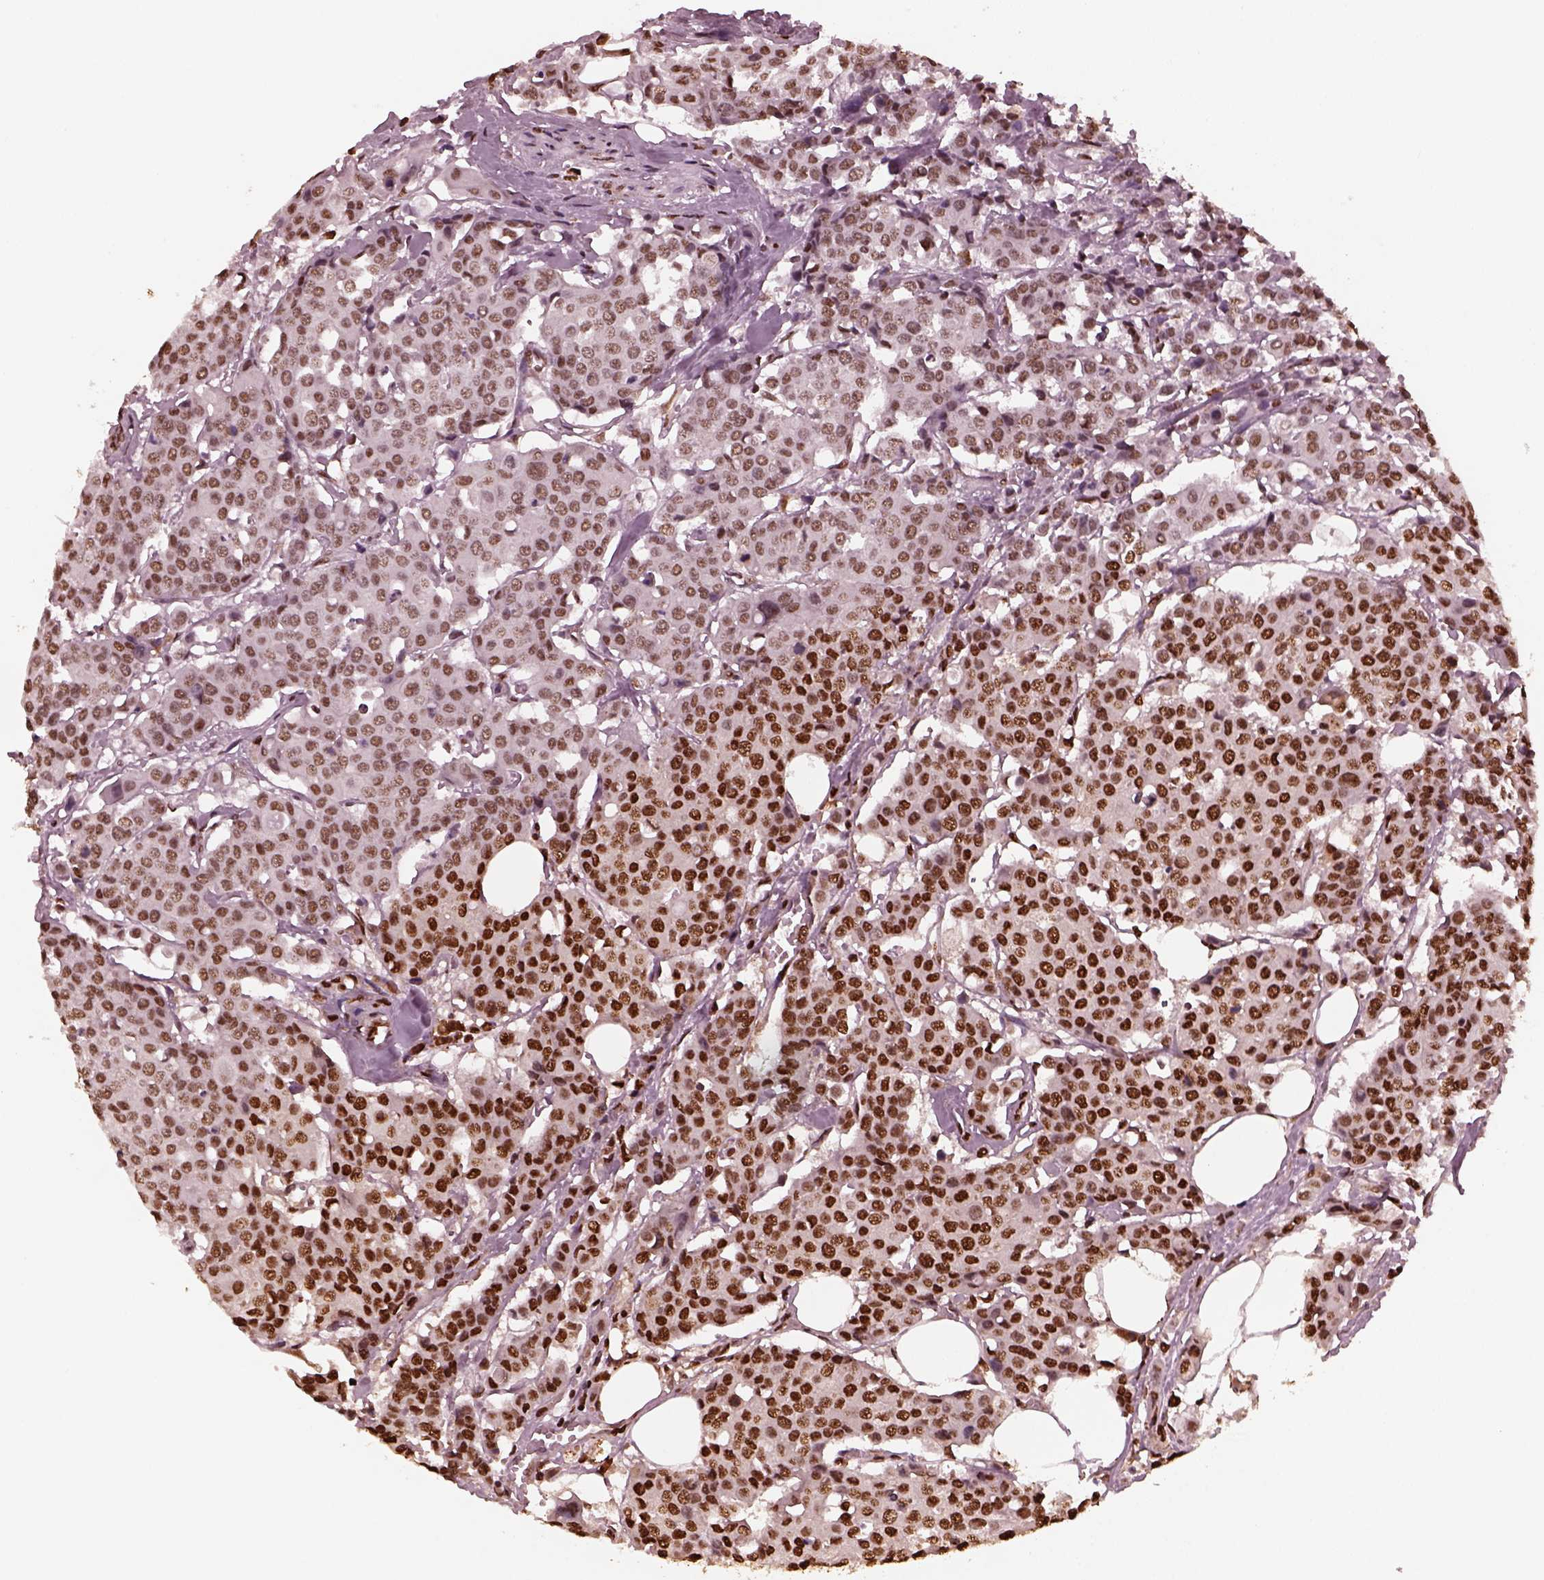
{"staining": {"intensity": "strong", "quantity": "25%-75%", "location": "nuclear"}, "tissue": "carcinoid", "cell_type": "Tumor cells", "image_type": "cancer", "snomed": [{"axis": "morphology", "description": "Carcinoid, malignant, NOS"}, {"axis": "topography", "description": "Colon"}], "caption": "This micrograph demonstrates immunohistochemistry staining of carcinoid (malignant), with high strong nuclear positivity in about 25%-75% of tumor cells.", "gene": "NSD1", "patient": {"sex": "male", "age": 81}}